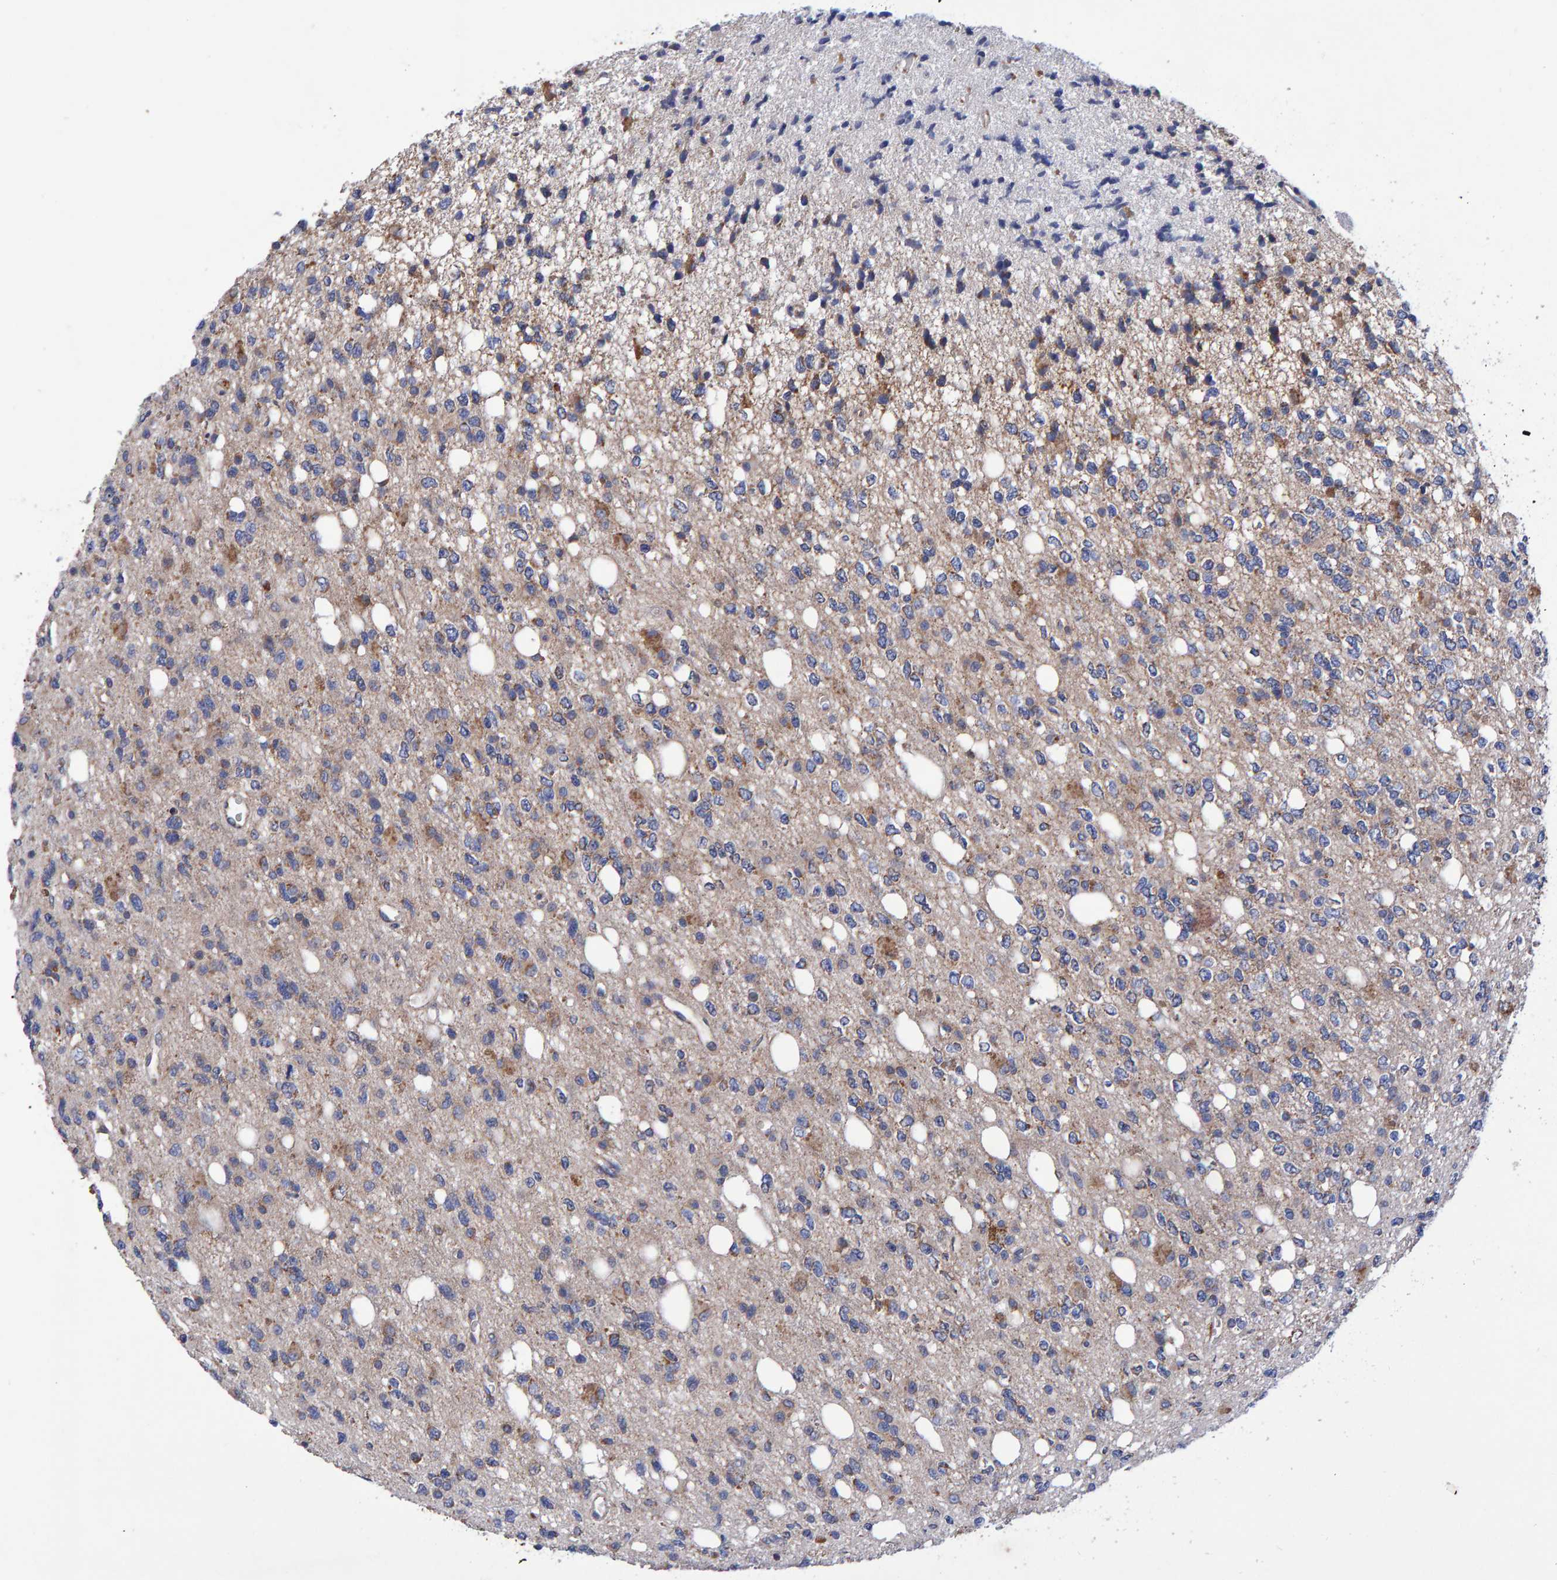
{"staining": {"intensity": "weak", "quantity": "<25%", "location": "cytoplasmic/membranous"}, "tissue": "glioma", "cell_type": "Tumor cells", "image_type": "cancer", "snomed": [{"axis": "morphology", "description": "Glioma, malignant, High grade"}, {"axis": "topography", "description": "Brain"}], "caption": "Immunohistochemical staining of human glioma demonstrates no significant positivity in tumor cells.", "gene": "EFR3A", "patient": {"sex": "female", "age": 62}}